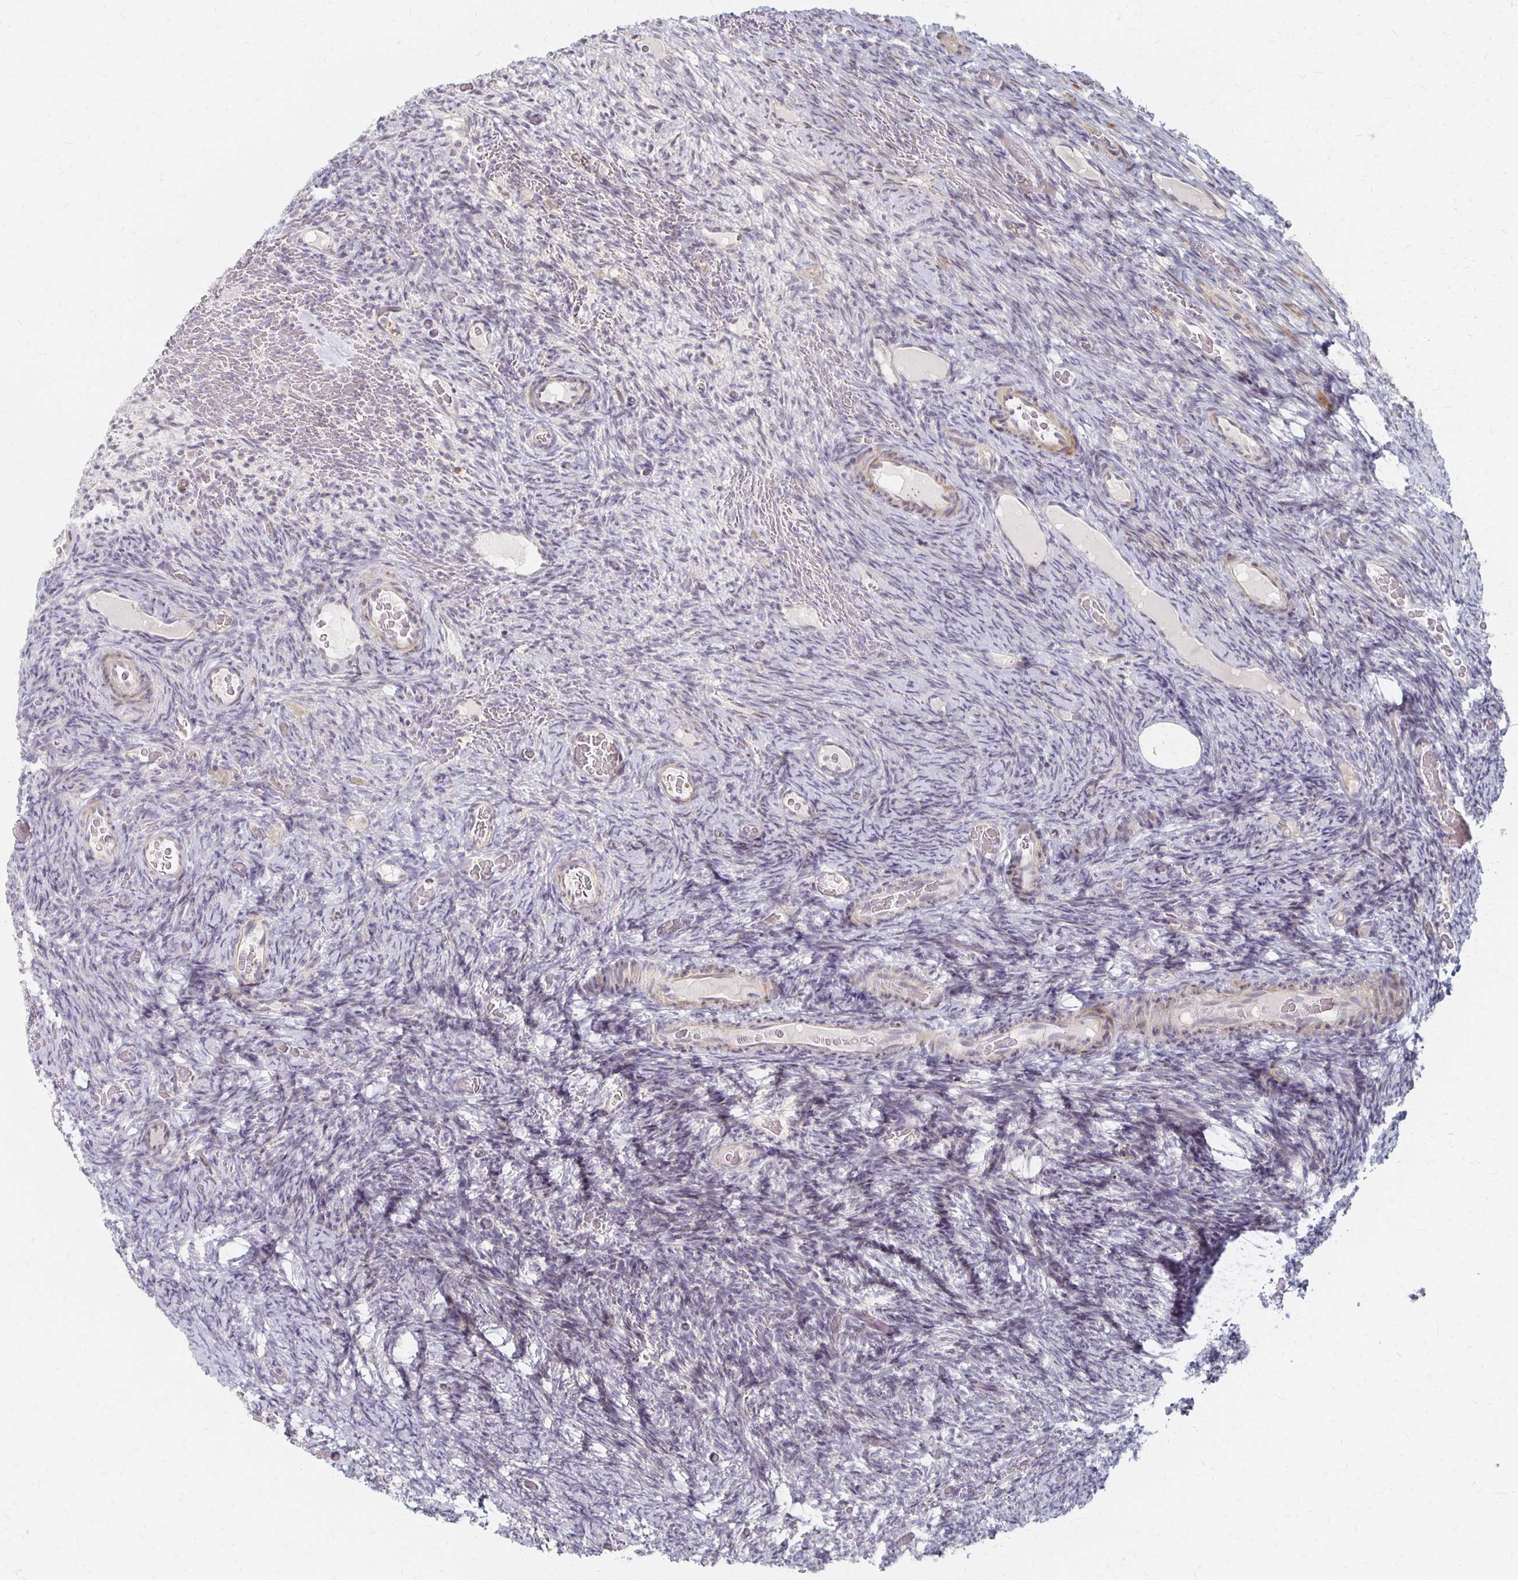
{"staining": {"intensity": "weak", "quantity": ">75%", "location": "cytoplasmic/membranous"}, "tissue": "ovary", "cell_type": "Follicle cells", "image_type": "normal", "snomed": [{"axis": "morphology", "description": "Normal tissue, NOS"}, {"axis": "topography", "description": "Ovary"}], "caption": "IHC photomicrograph of normal human ovary stained for a protein (brown), which demonstrates low levels of weak cytoplasmic/membranous staining in about >75% of follicle cells.", "gene": "PRKCB", "patient": {"sex": "female", "age": 34}}